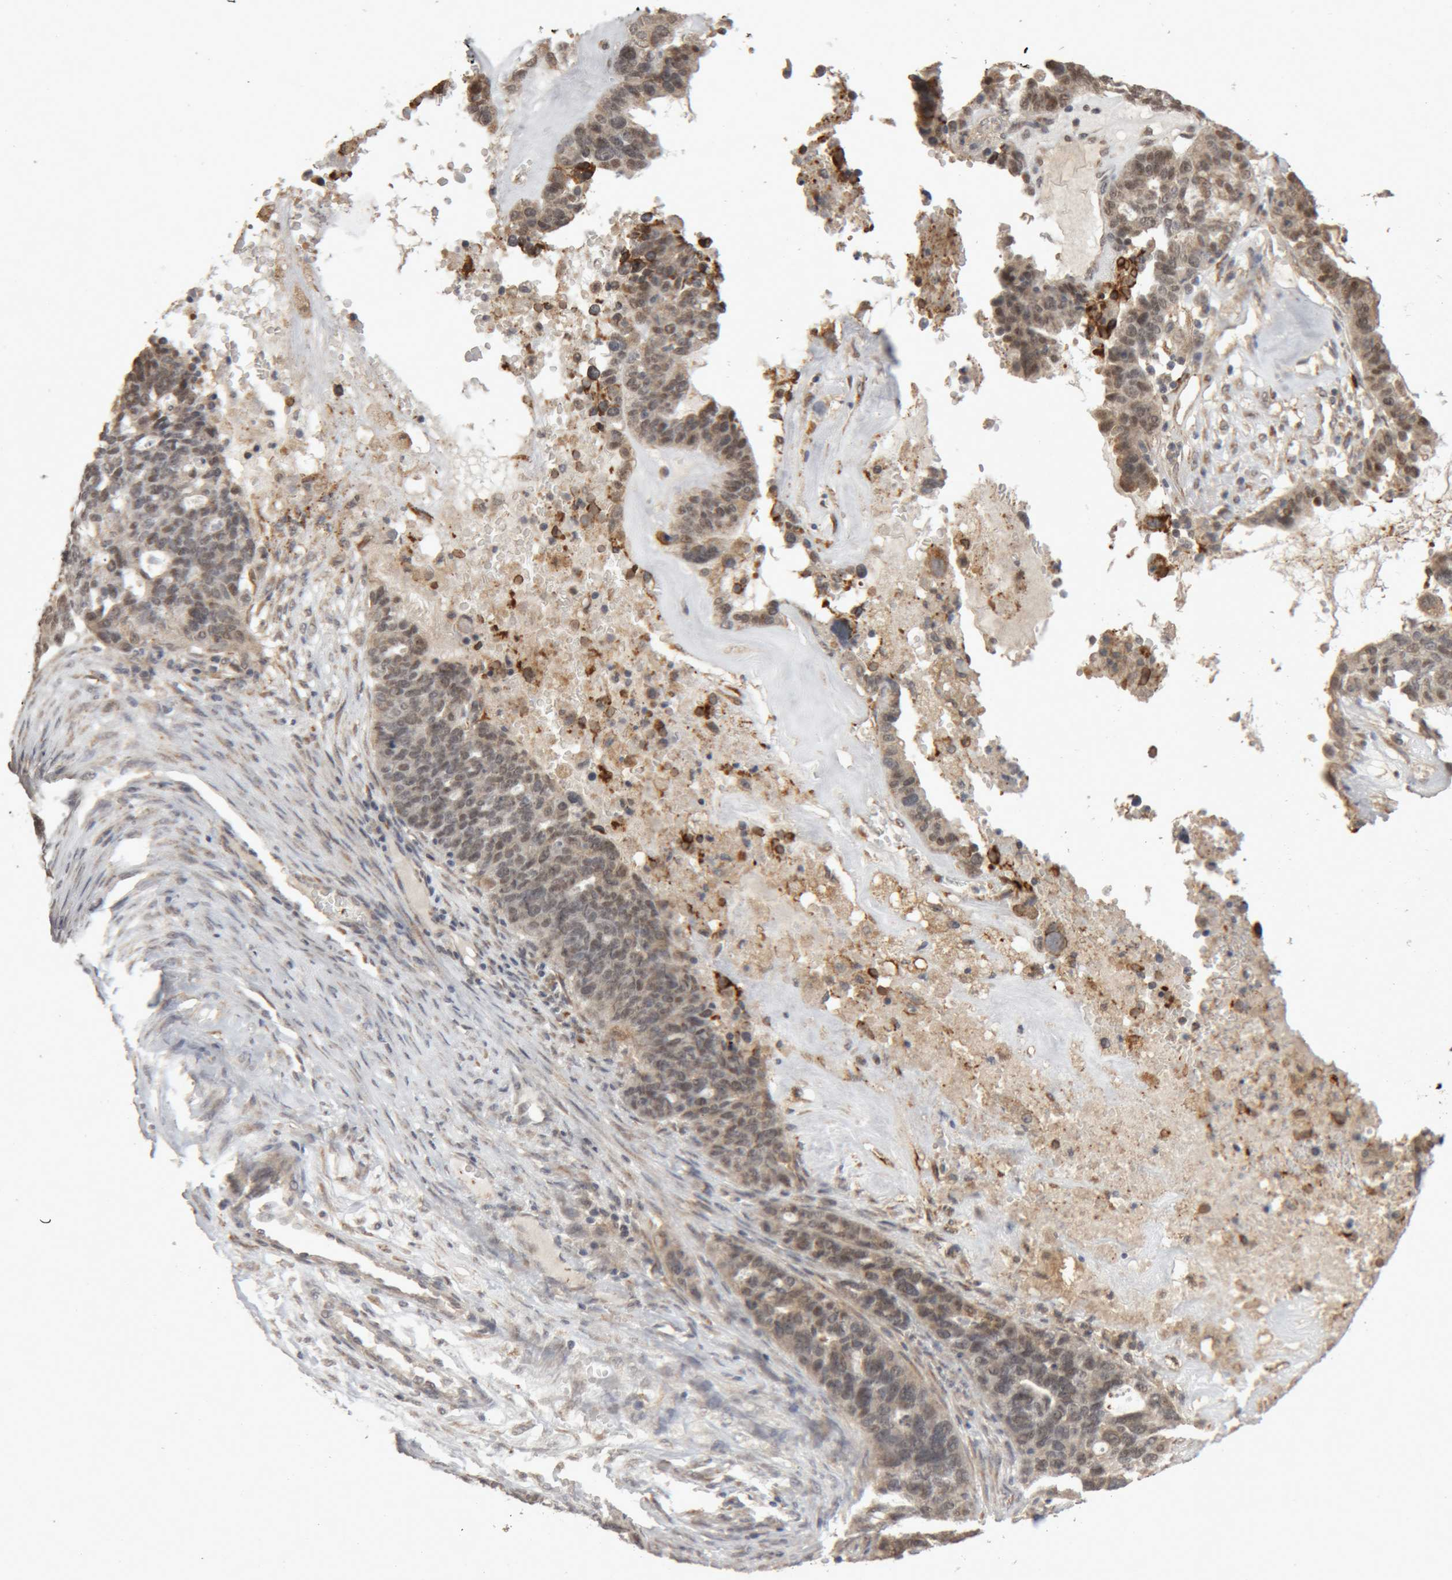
{"staining": {"intensity": "weak", "quantity": "25%-75%", "location": "nuclear"}, "tissue": "ovarian cancer", "cell_type": "Tumor cells", "image_type": "cancer", "snomed": [{"axis": "morphology", "description": "Cystadenocarcinoma, serous, NOS"}, {"axis": "topography", "description": "Ovary"}], "caption": "Tumor cells exhibit low levels of weak nuclear positivity in approximately 25%-75% of cells in ovarian cancer (serous cystadenocarcinoma).", "gene": "MEP1A", "patient": {"sex": "female", "age": 59}}